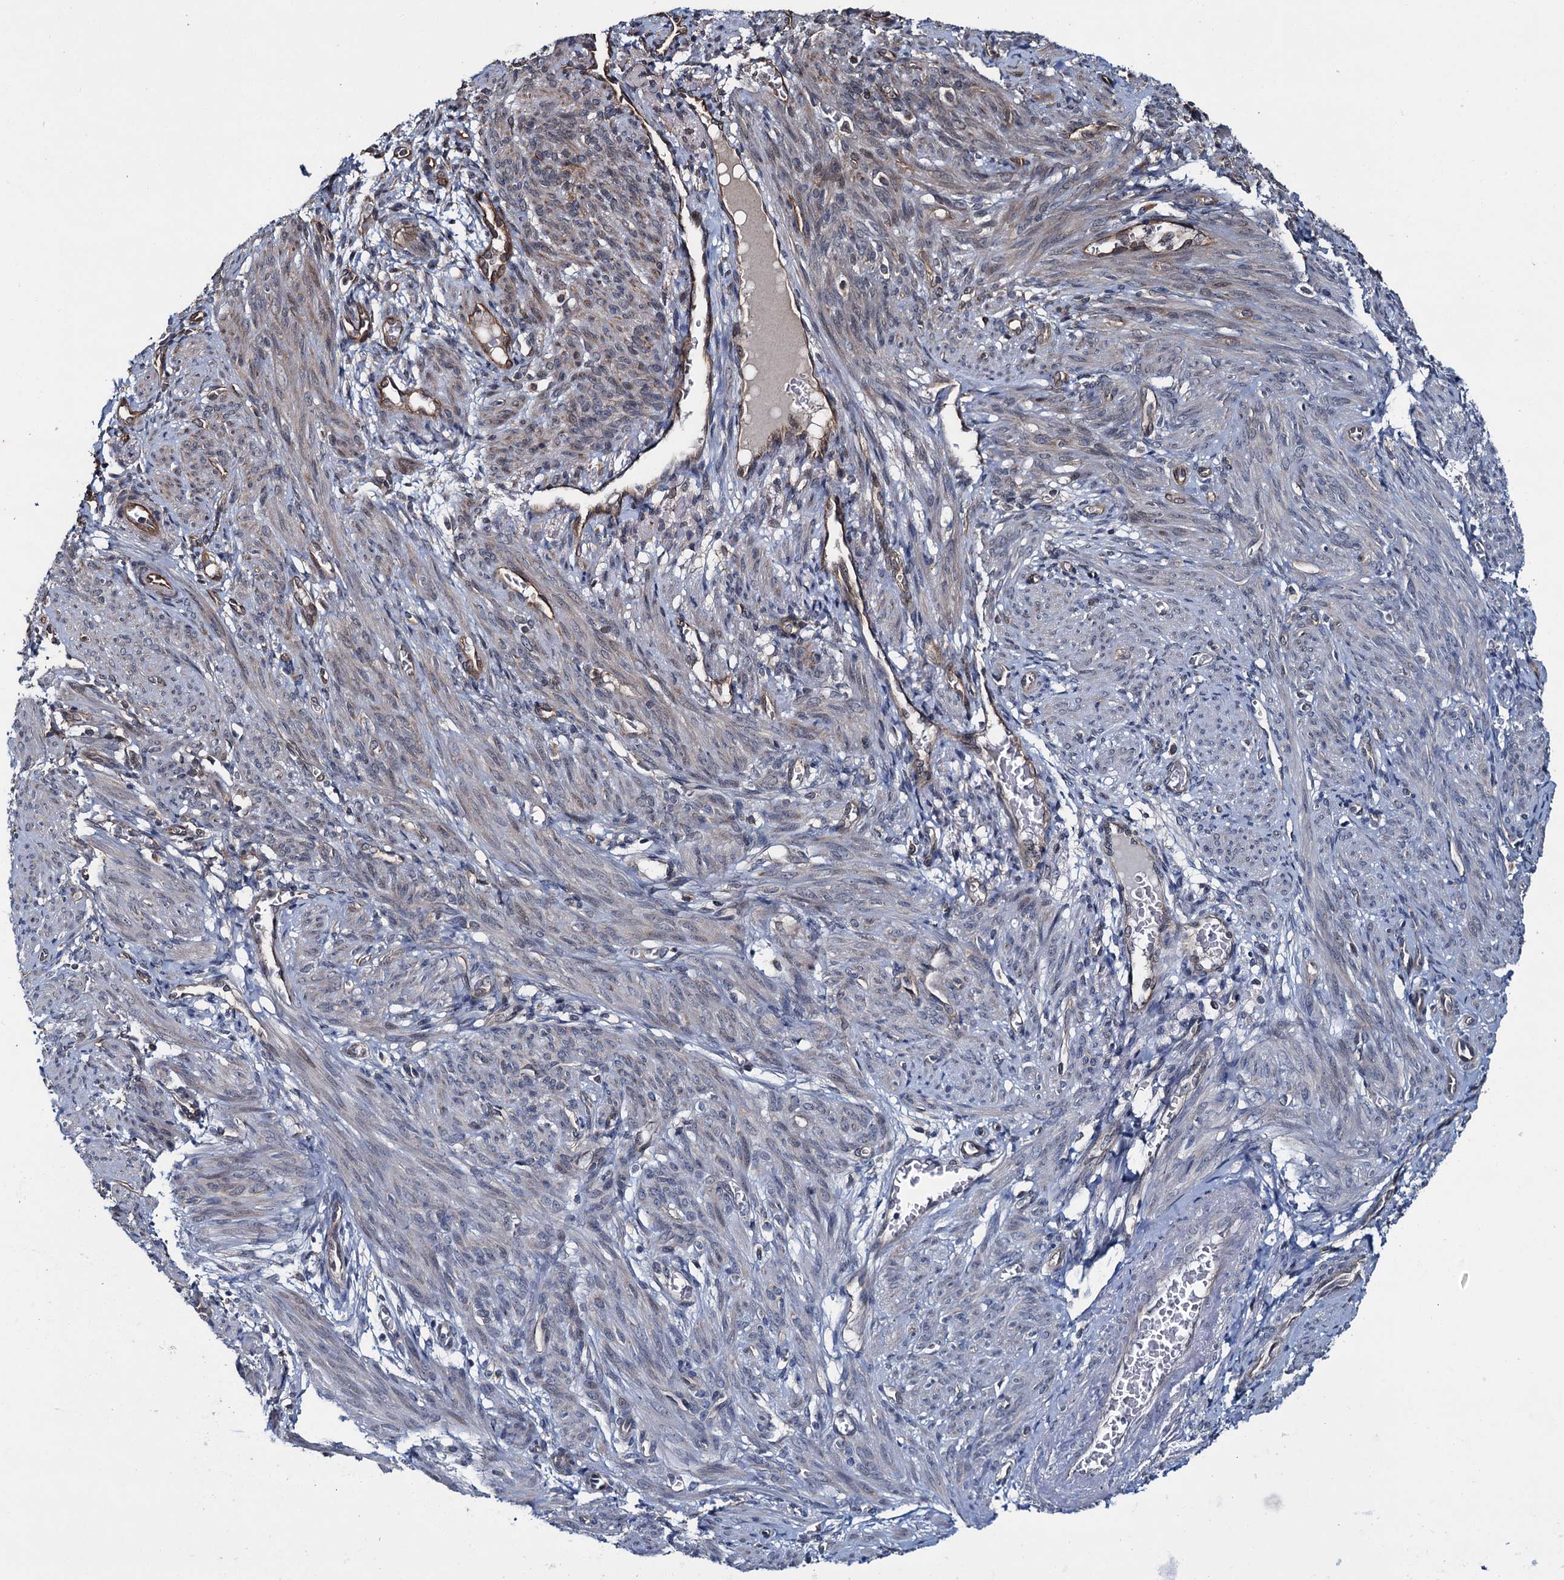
{"staining": {"intensity": "weak", "quantity": "25%-75%", "location": "cytoplasmic/membranous"}, "tissue": "smooth muscle", "cell_type": "Smooth muscle cells", "image_type": "normal", "snomed": [{"axis": "morphology", "description": "Normal tissue, NOS"}, {"axis": "topography", "description": "Smooth muscle"}], "caption": "Immunohistochemistry (IHC) photomicrograph of unremarkable smooth muscle: smooth muscle stained using immunohistochemistry reveals low levels of weak protein expression localized specifically in the cytoplasmic/membranous of smooth muscle cells, appearing as a cytoplasmic/membranous brown color.", "gene": "ZFYVE19", "patient": {"sex": "female", "age": 39}}